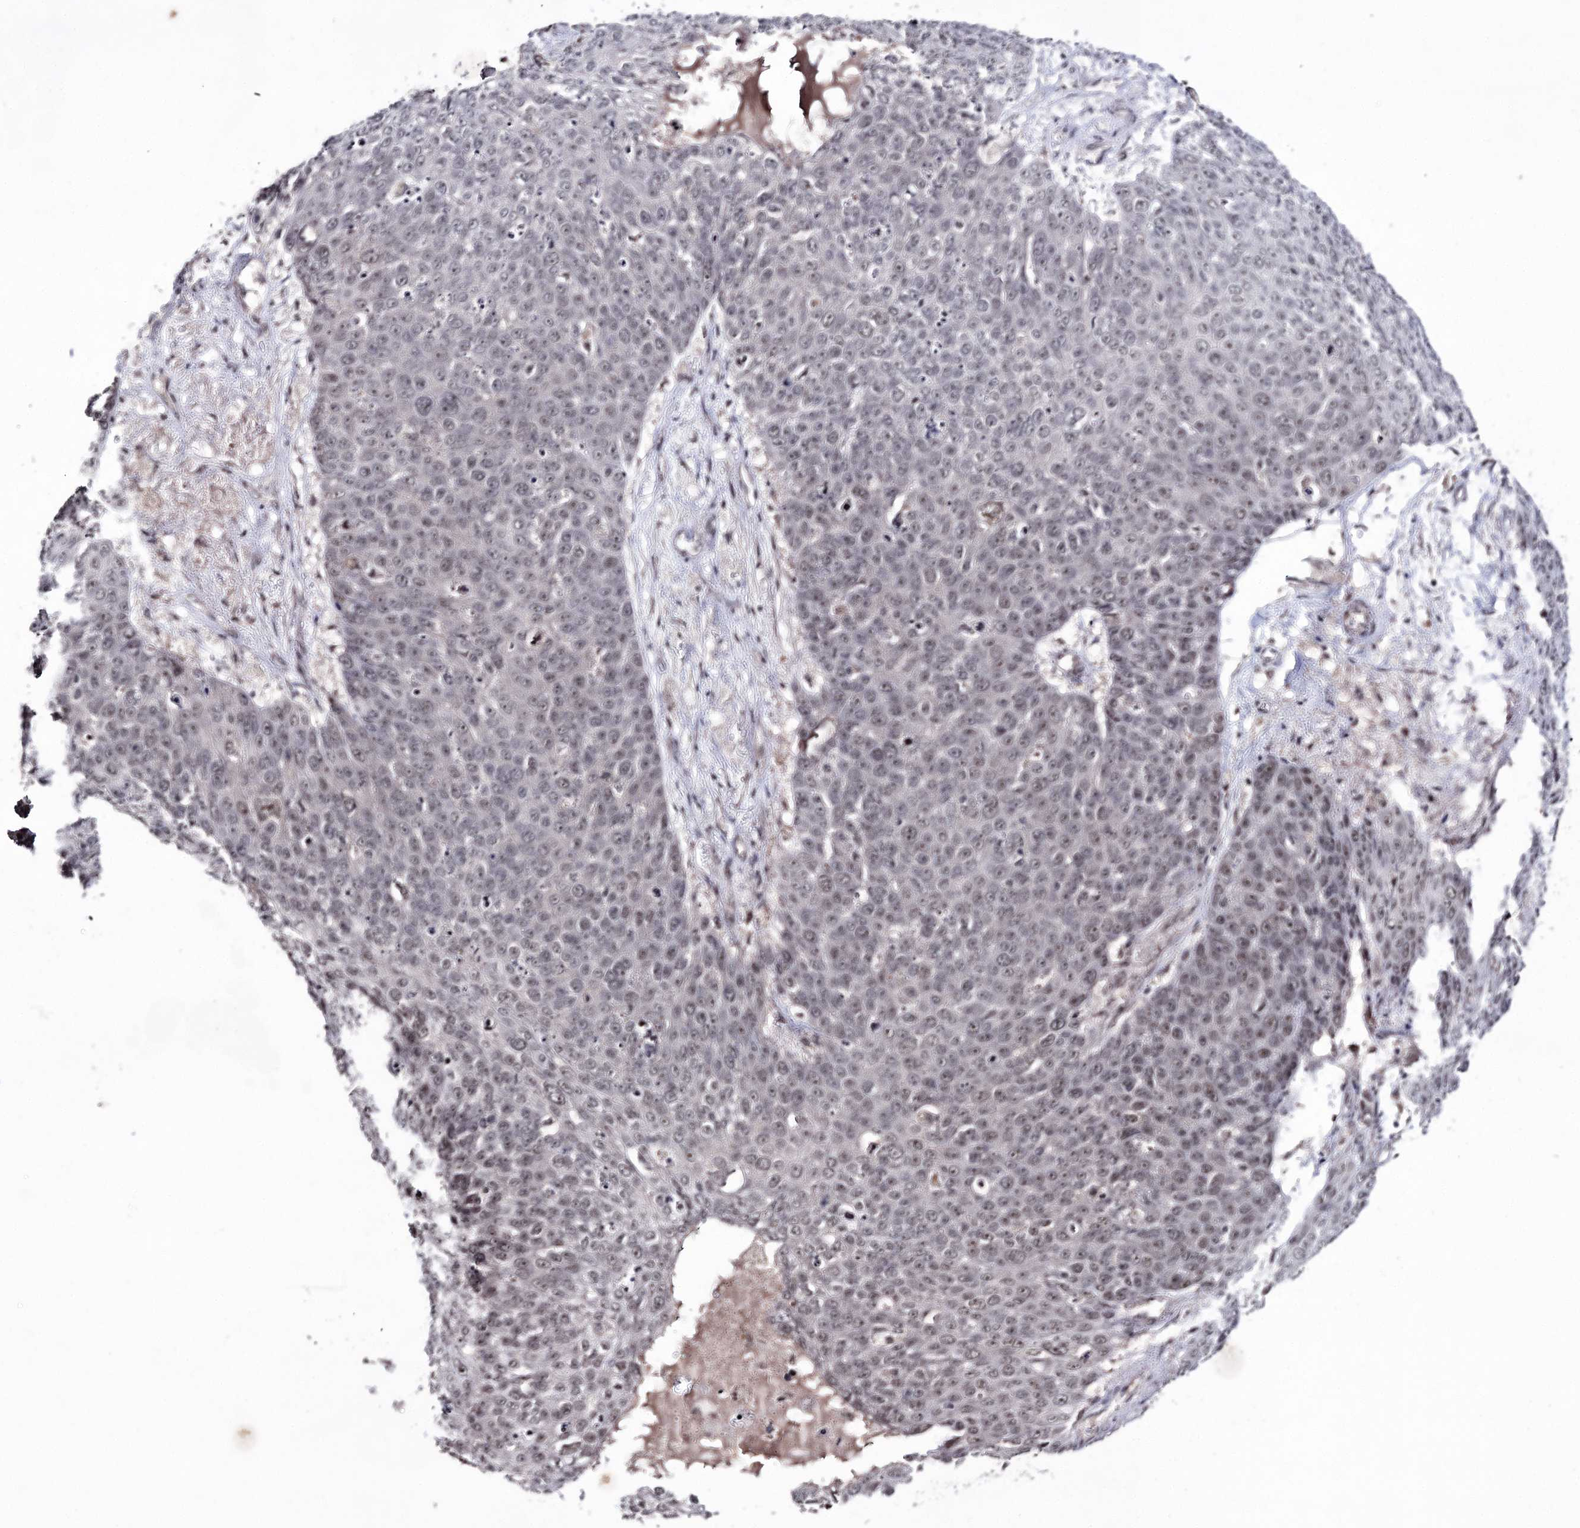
{"staining": {"intensity": "moderate", "quantity": "25%-75%", "location": "nuclear"}, "tissue": "skin cancer", "cell_type": "Tumor cells", "image_type": "cancer", "snomed": [{"axis": "morphology", "description": "Squamous cell carcinoma, NOS"}, {"axis": "topography", "description": "Skin"}], "caption": "This is a histology image of immunohistochemistry (IHC) staining of skin squamous cell carcinoma, which shows moderate positivity in the nuclear of tumor cells.", "gene": "VGLL4", "patient": {"sex": "male", "age": 71}}